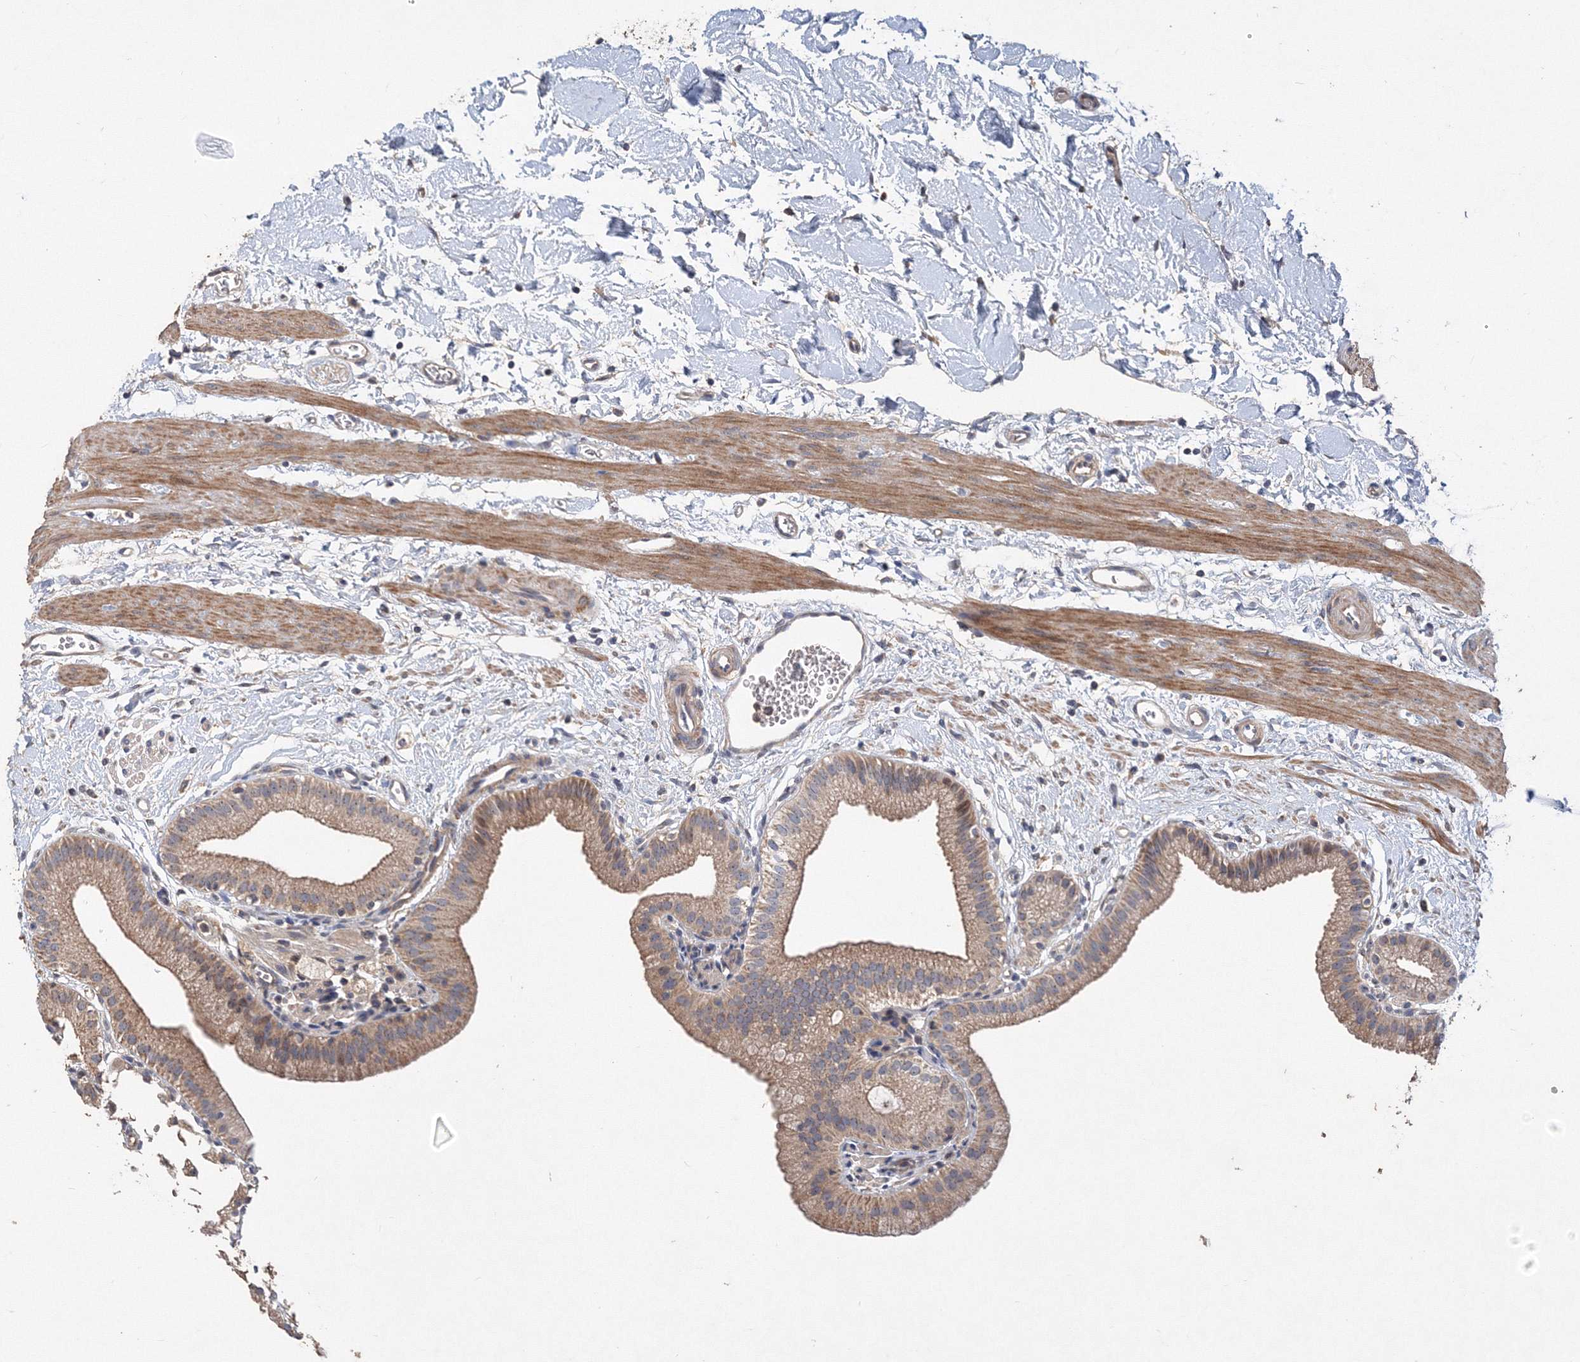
{"staining": {"intensity": "moderate", "quantity": ">75%", "location": "cytoplasmic/membranous"}, "tissue": "gallbladder", "cell_type": "Glandular cells", "image_type": "normal", "snomed": [{"axis": "morphology", "description": "Normal tissue, NOS"}, {"axis": "topography", "description": "Gallbladder"}], "caption": "This image displays immunohistochemistry (IHC) staining of benign human gallbladder, with medium moderate cytoplasmic/membranous staining in approximately >75% of glandular cells.", "gene": "GRINA", "patient": {"sex": "male", "age": 55}}